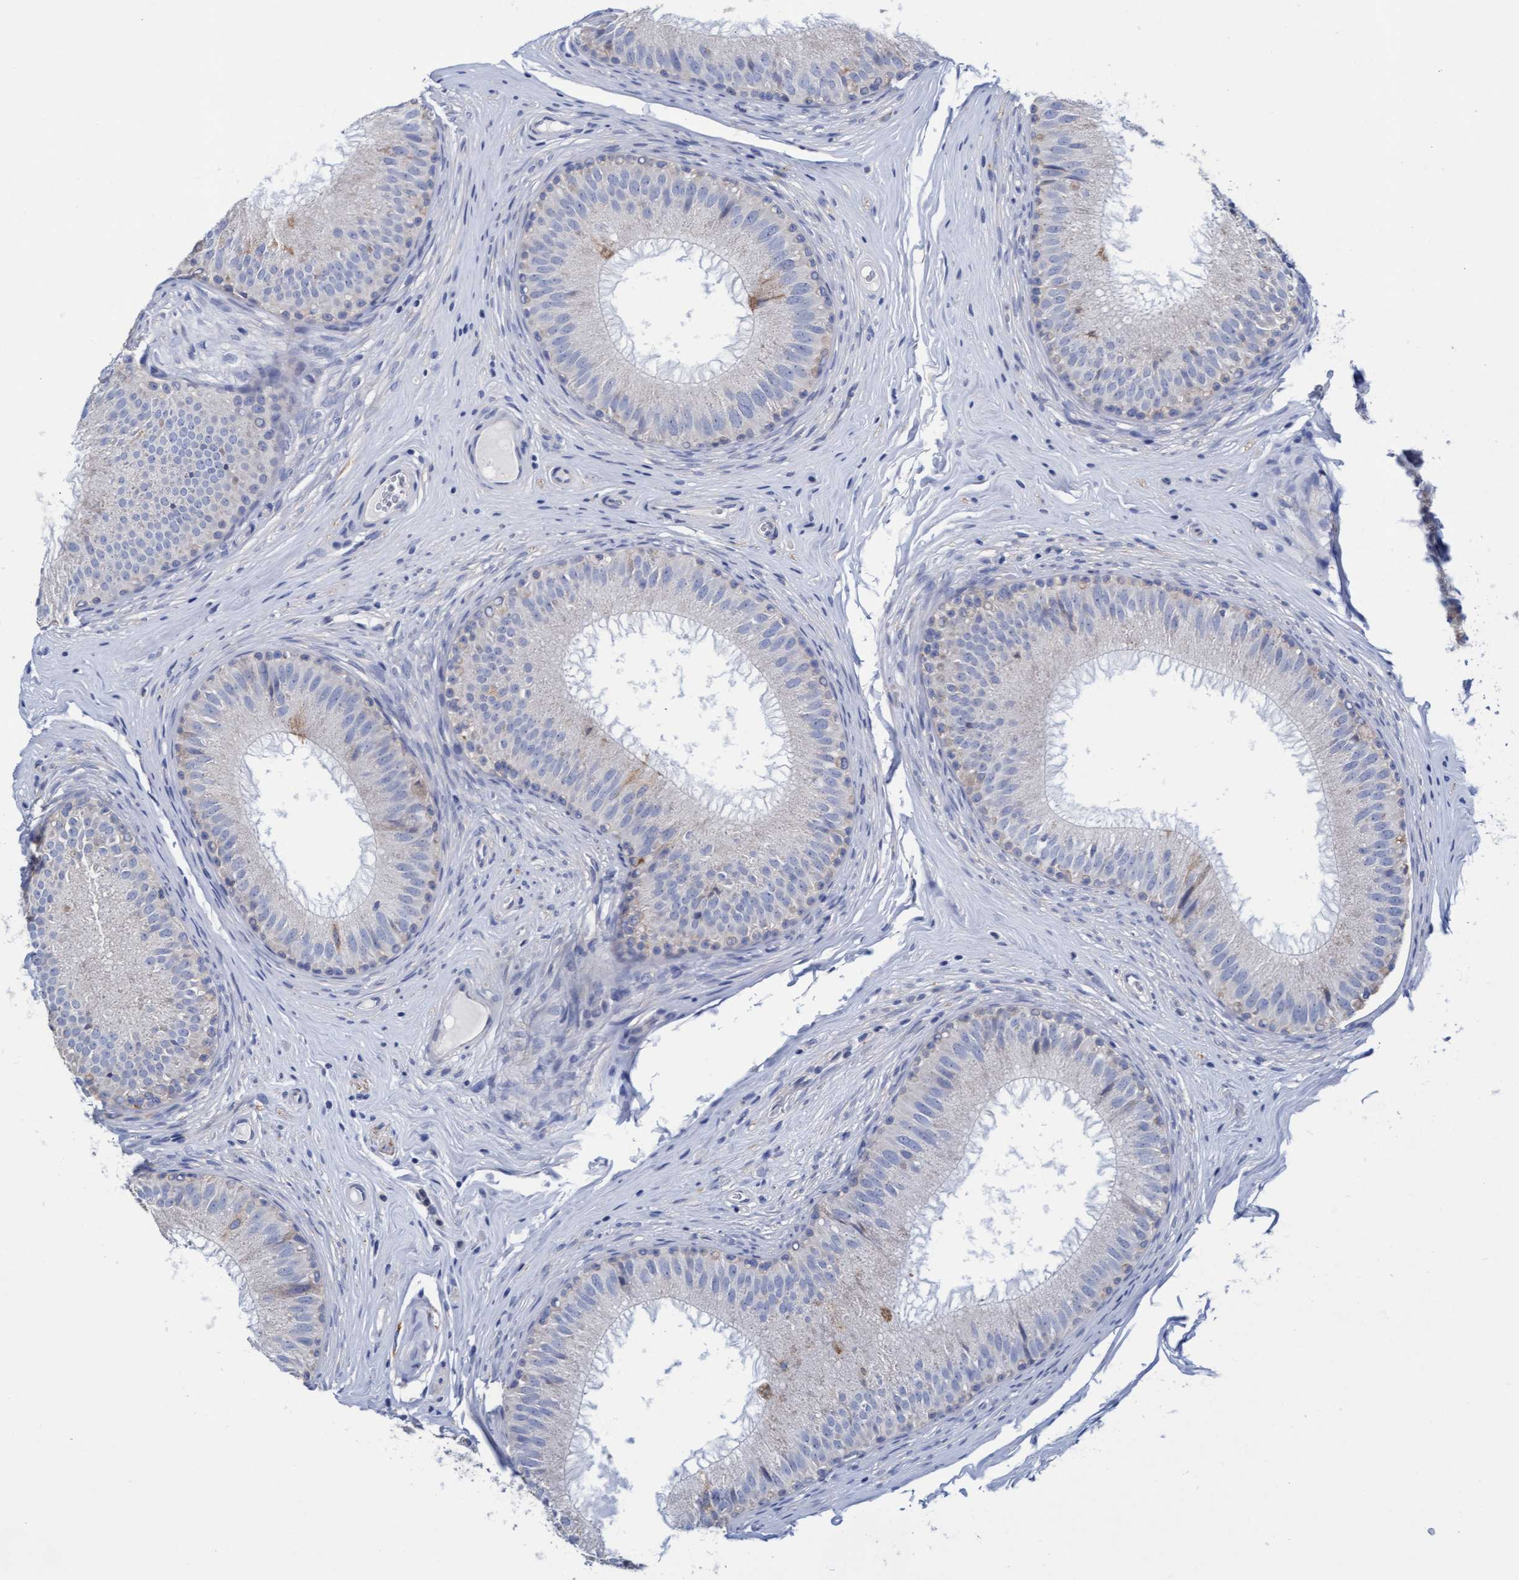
{"staining": {"intensity": "weak", "quantity": "<25%", "location": "cytoplasmic/membranous"}, "tissue": "epididymis", "cell_type": "Glandular cells", "image_type": "normal", "snomed": [{"axis": "morphology", "description": "Normal tissue, NOS"}, {"axis": "topography", "description": "Epididymis"}], "caption": "This is an immunohistochemistry (IHC) histopathology image of normal epididymis. There is no staining in glandular cells.", "gene": "ZNF750", "patient": {"sex": "male", "age": 32}}